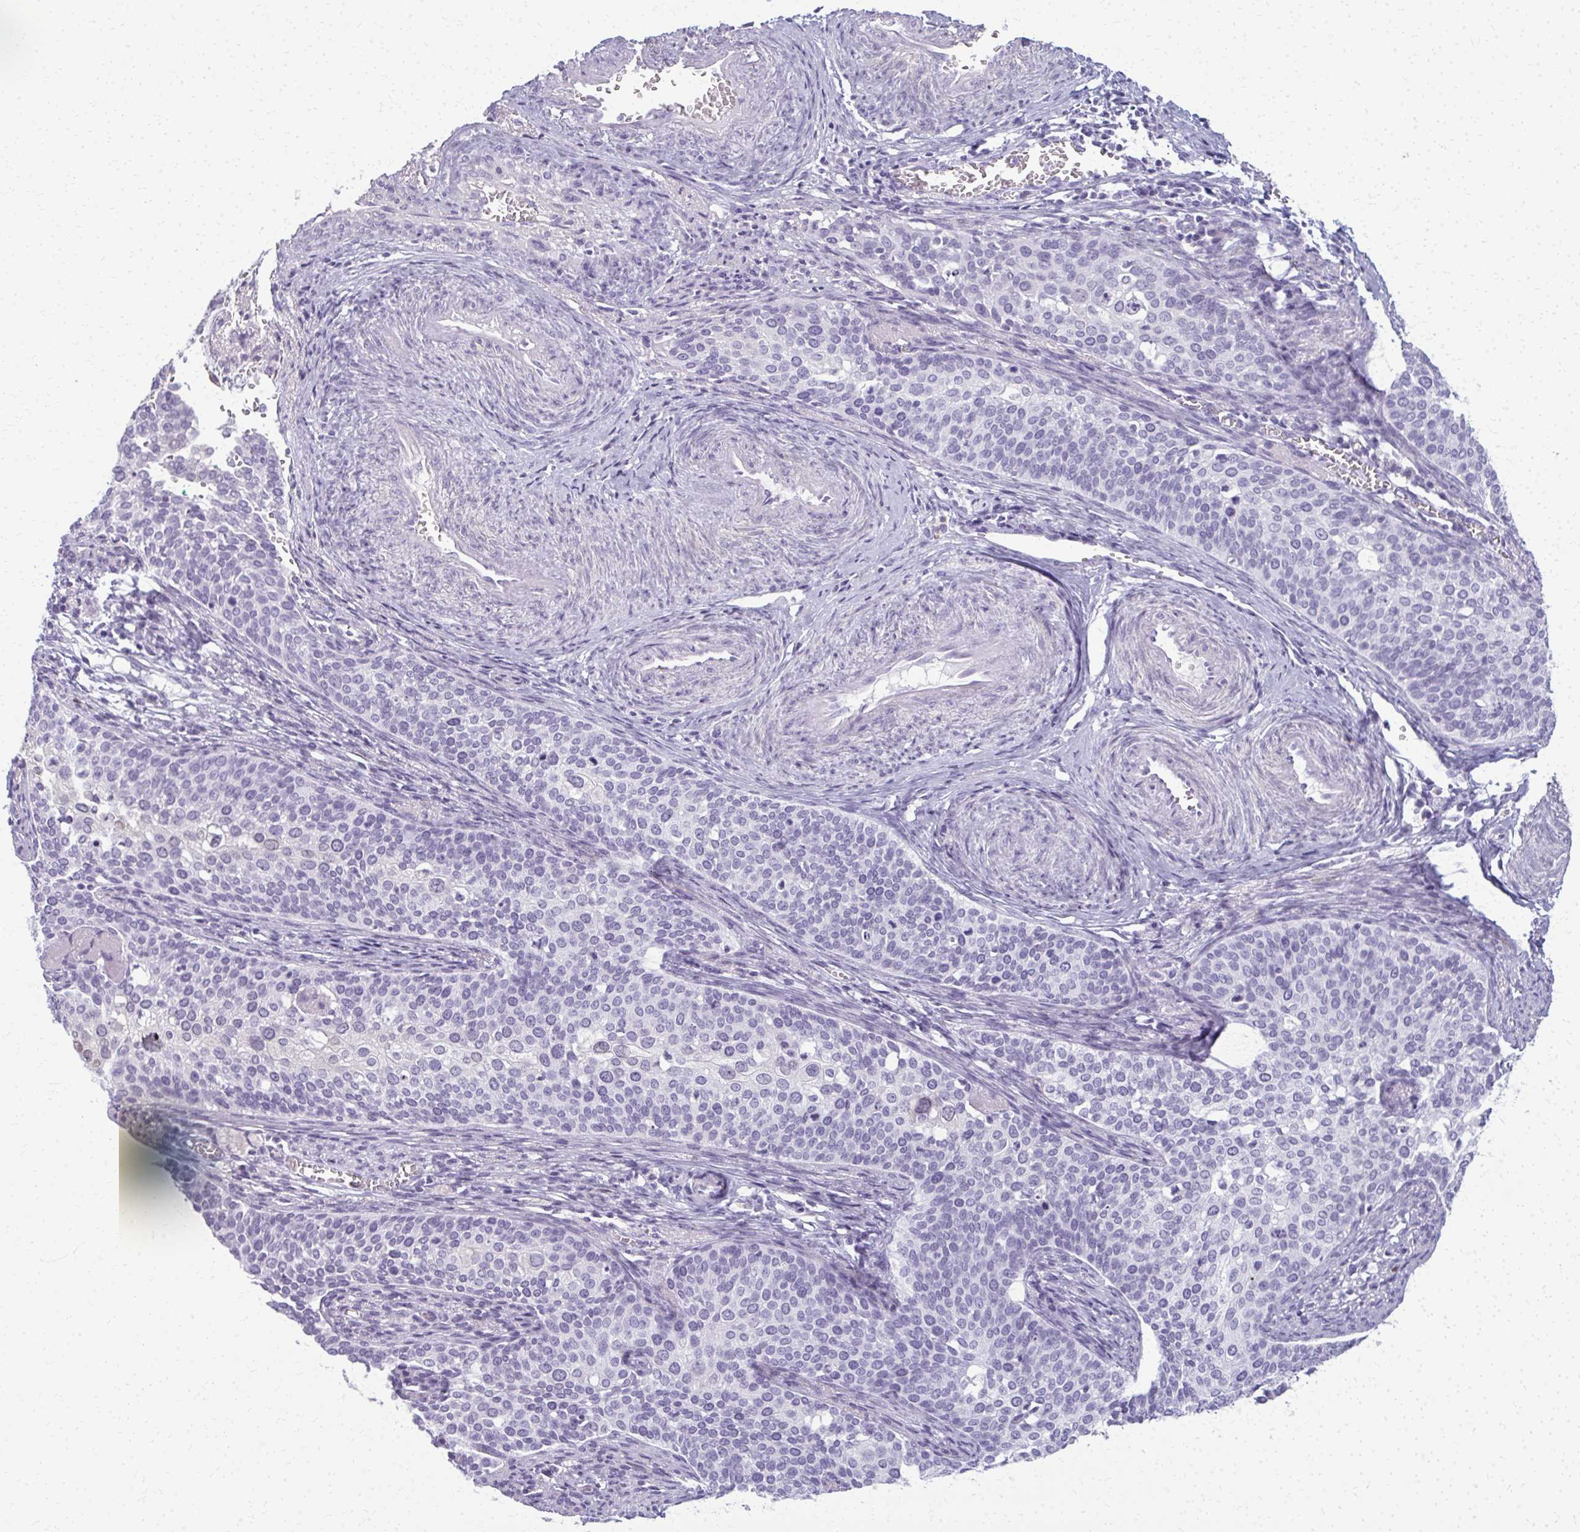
{"staining": {"intensity": "negative", "quantity": "none", "location": "none"}, "tissue": "cervical cancer", "cell_type": "Tumor cells", "image_type": "cancer", "snomed": [{"axis": "morphology", "description": "Squamous cell carcinoma, NOS"}, {"axis": "topography", "description": "Cervix"}], "caption": "The histopathology image demonstrates no significant staining in tumor cells of cervical cancer.", "gene": "CA3", "patient": {"sex": "female", "age": 44}}